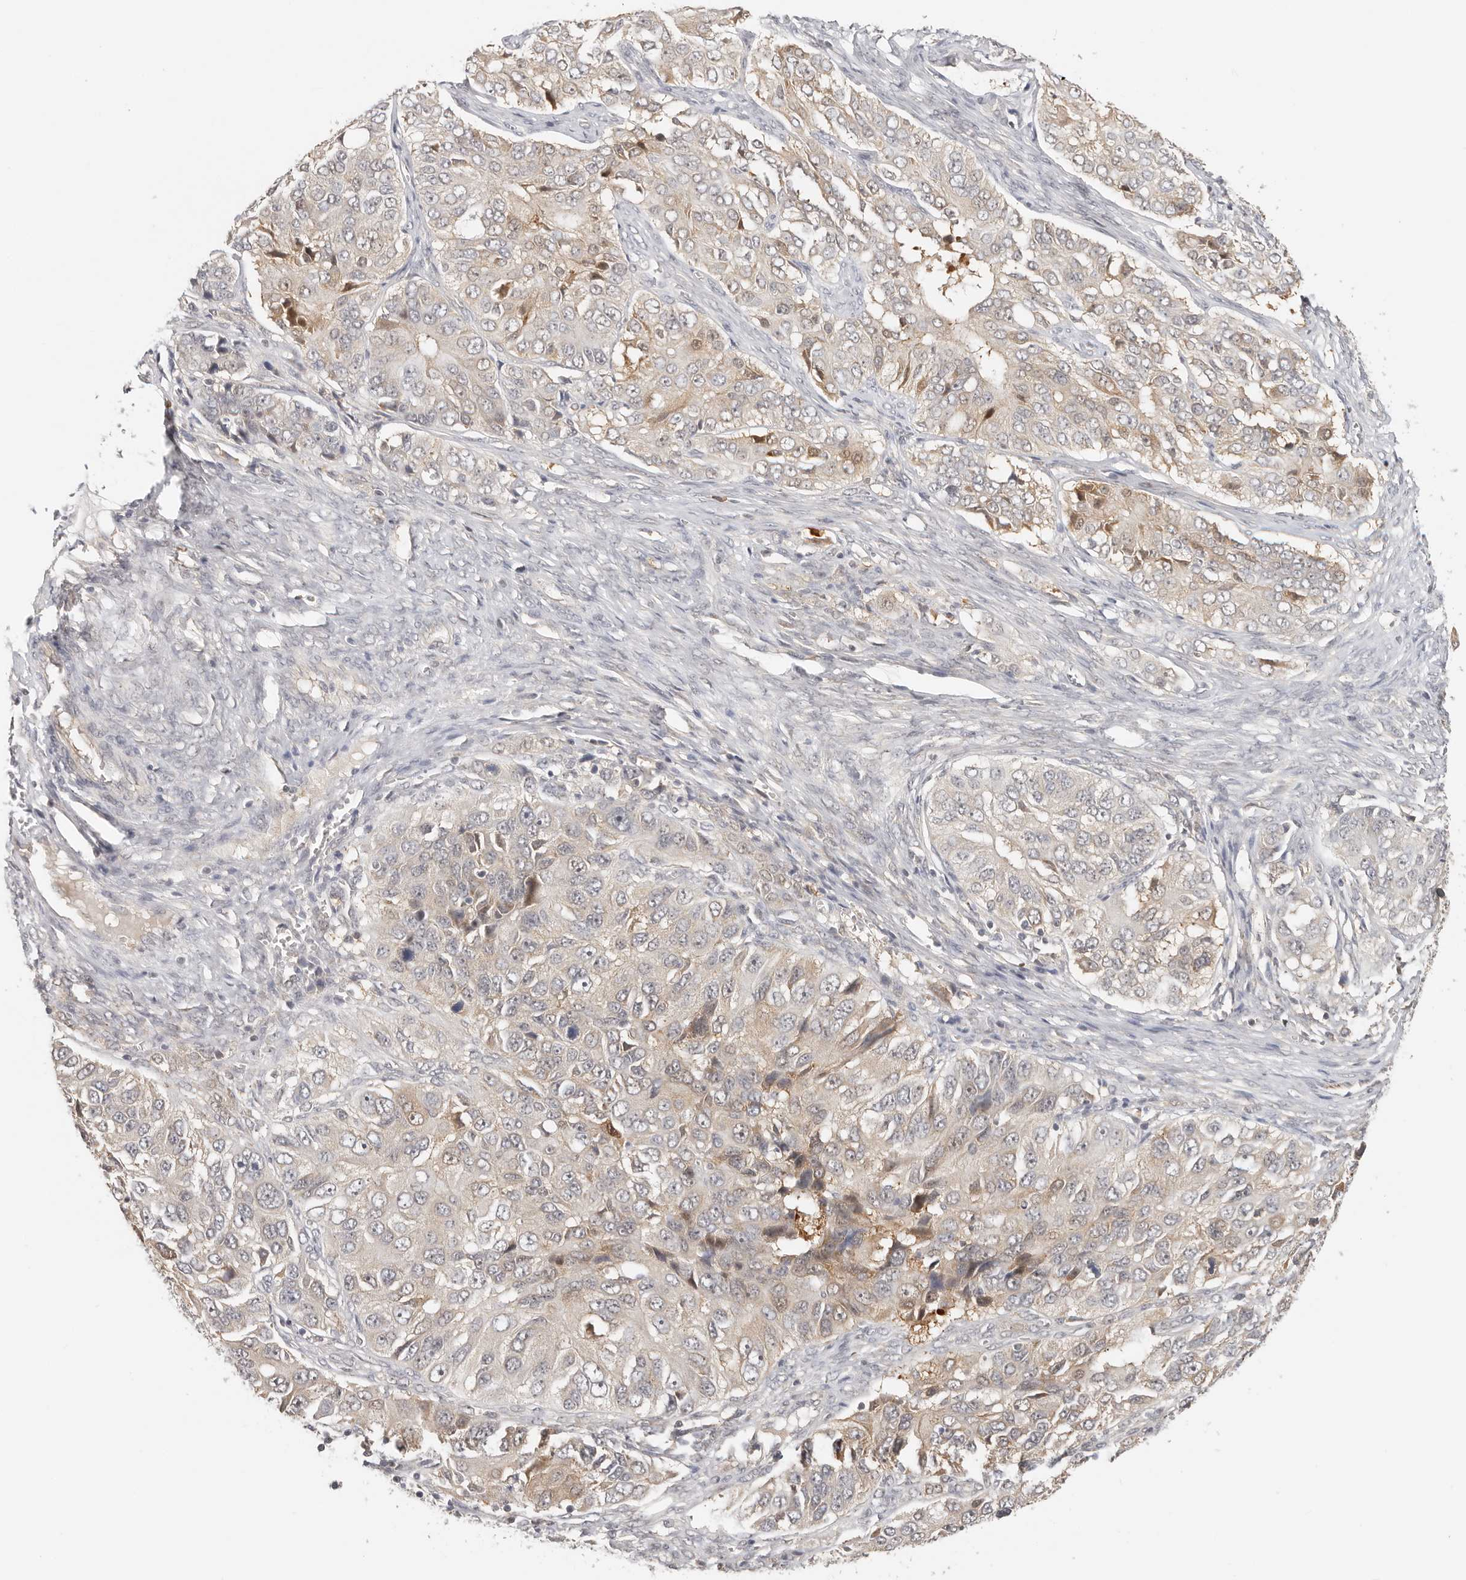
{"staining": {"intensity": "weak", "quantity": "25%-75%", "location": "cytoplasmic/membranous"}, "tissue": "ovarian cancer", "cell_type": "Tumor cells", "image_type": "cancer", "snomed": [{"axis": "morphology", "description": "Carcinoma, endometroid"}, {"axis": "topography", "description": "Ovary"}], "caption": "DAB (3,3'-diaminobenzidine) immunohistochemical staining of human endometroid carcinoma (ovarian) shows weak cytoplasmic/membranous protein staining in about 25%-75% of tumor cells.", "gene": "LARP7", "patient": {"sex": "female", "age": 51}}